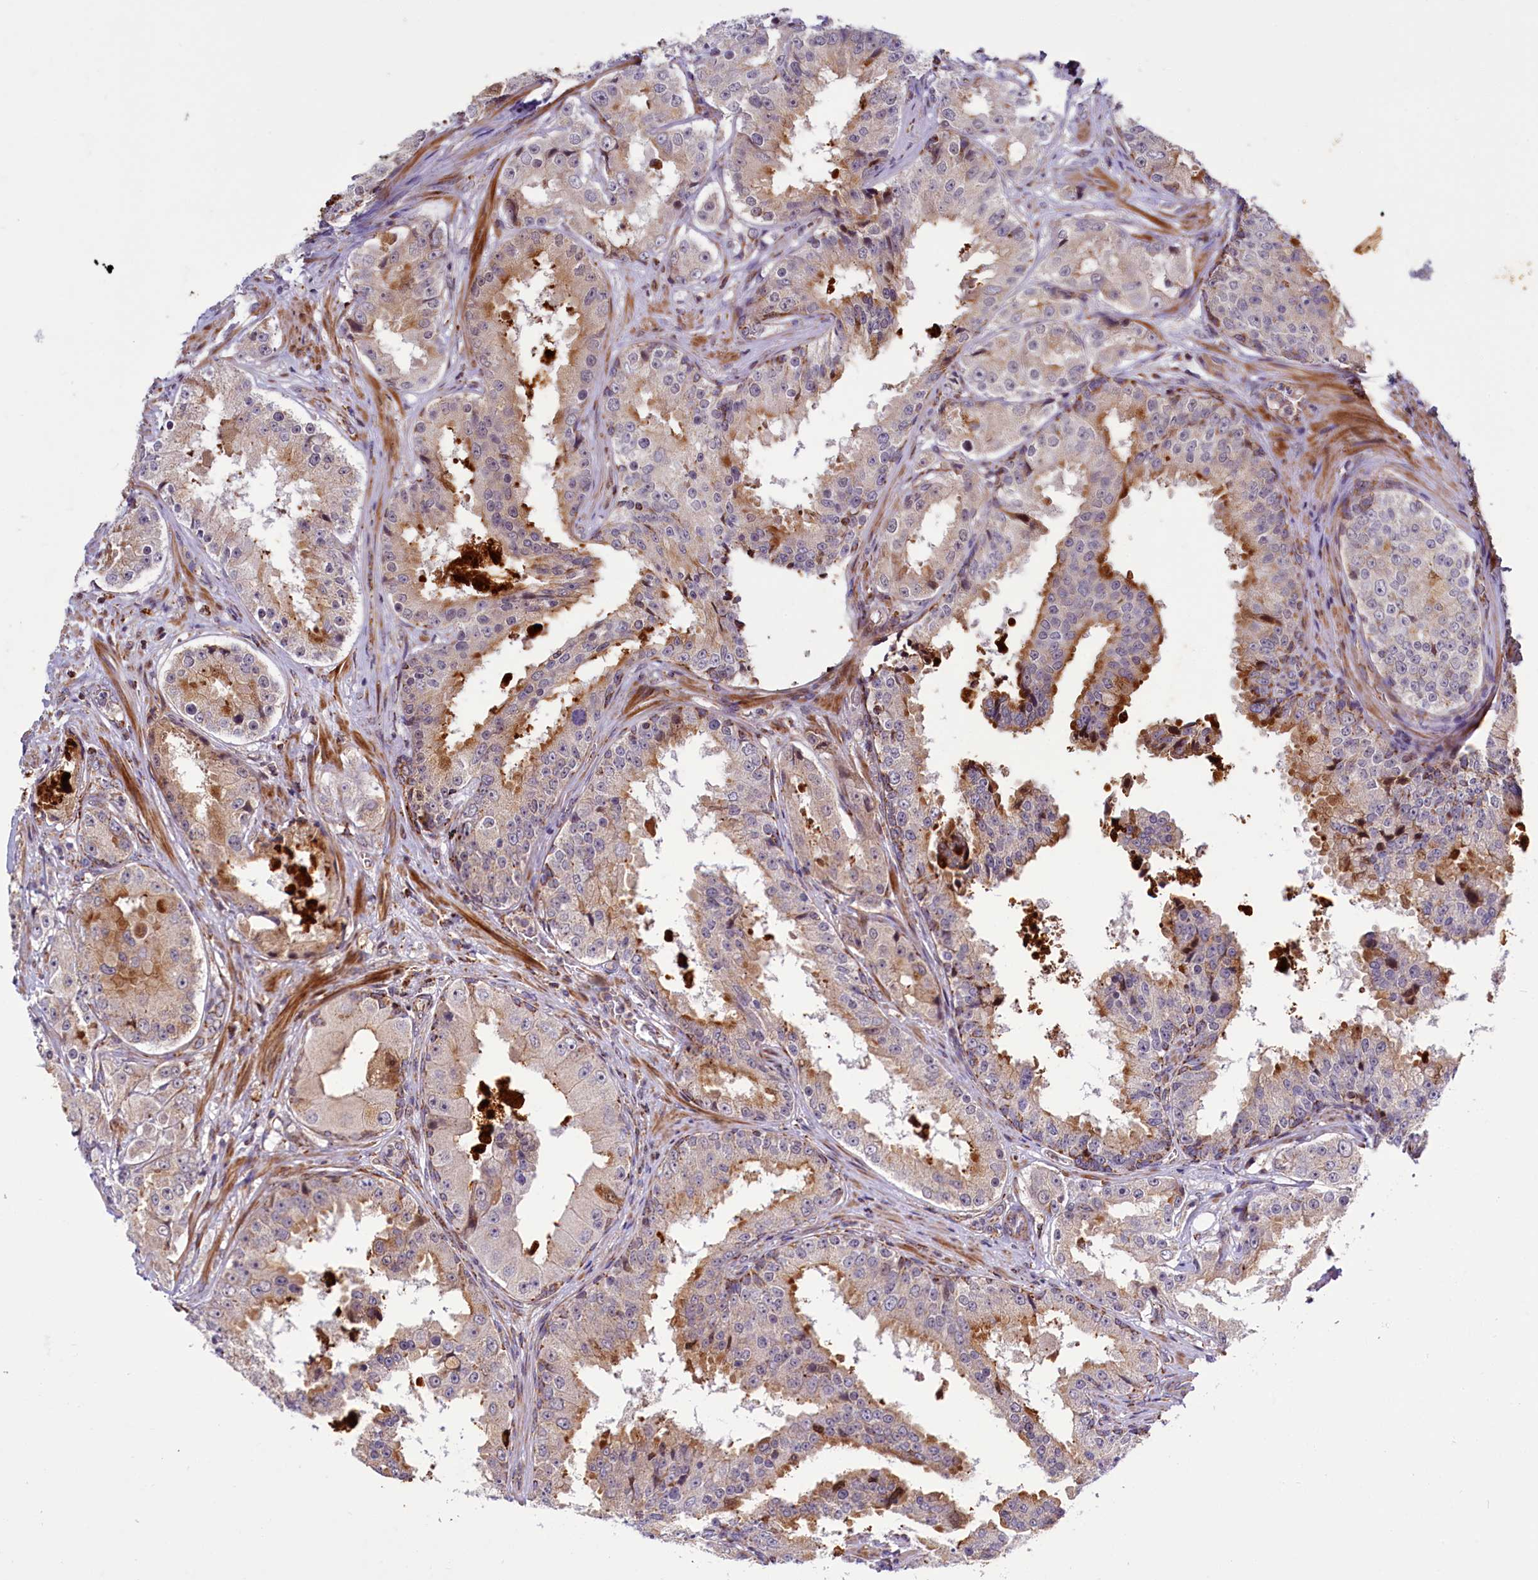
{"staining": {"intensity": "weak", "quantity": "25%-75%", "location": "cytoplasmic/membranous"}, "tissue": "prostate cancer", "cell_type": "Tumor cells", "image_type": "cancer", "snomed": [{"axis": "morphology", "description": "Adenocarcinoma, High grade"}, {"axis": "topography", "description": "Prostate"}], "caption": "The micrograph displays staining of adenocarcinoma (high-grade) (prostate), revealing weak cytoplasmic/membranous protein positivity (brown color) within tumor cells.", "gene": "DYNC2H1", "patient": {"sex": "male", "age": 73}}